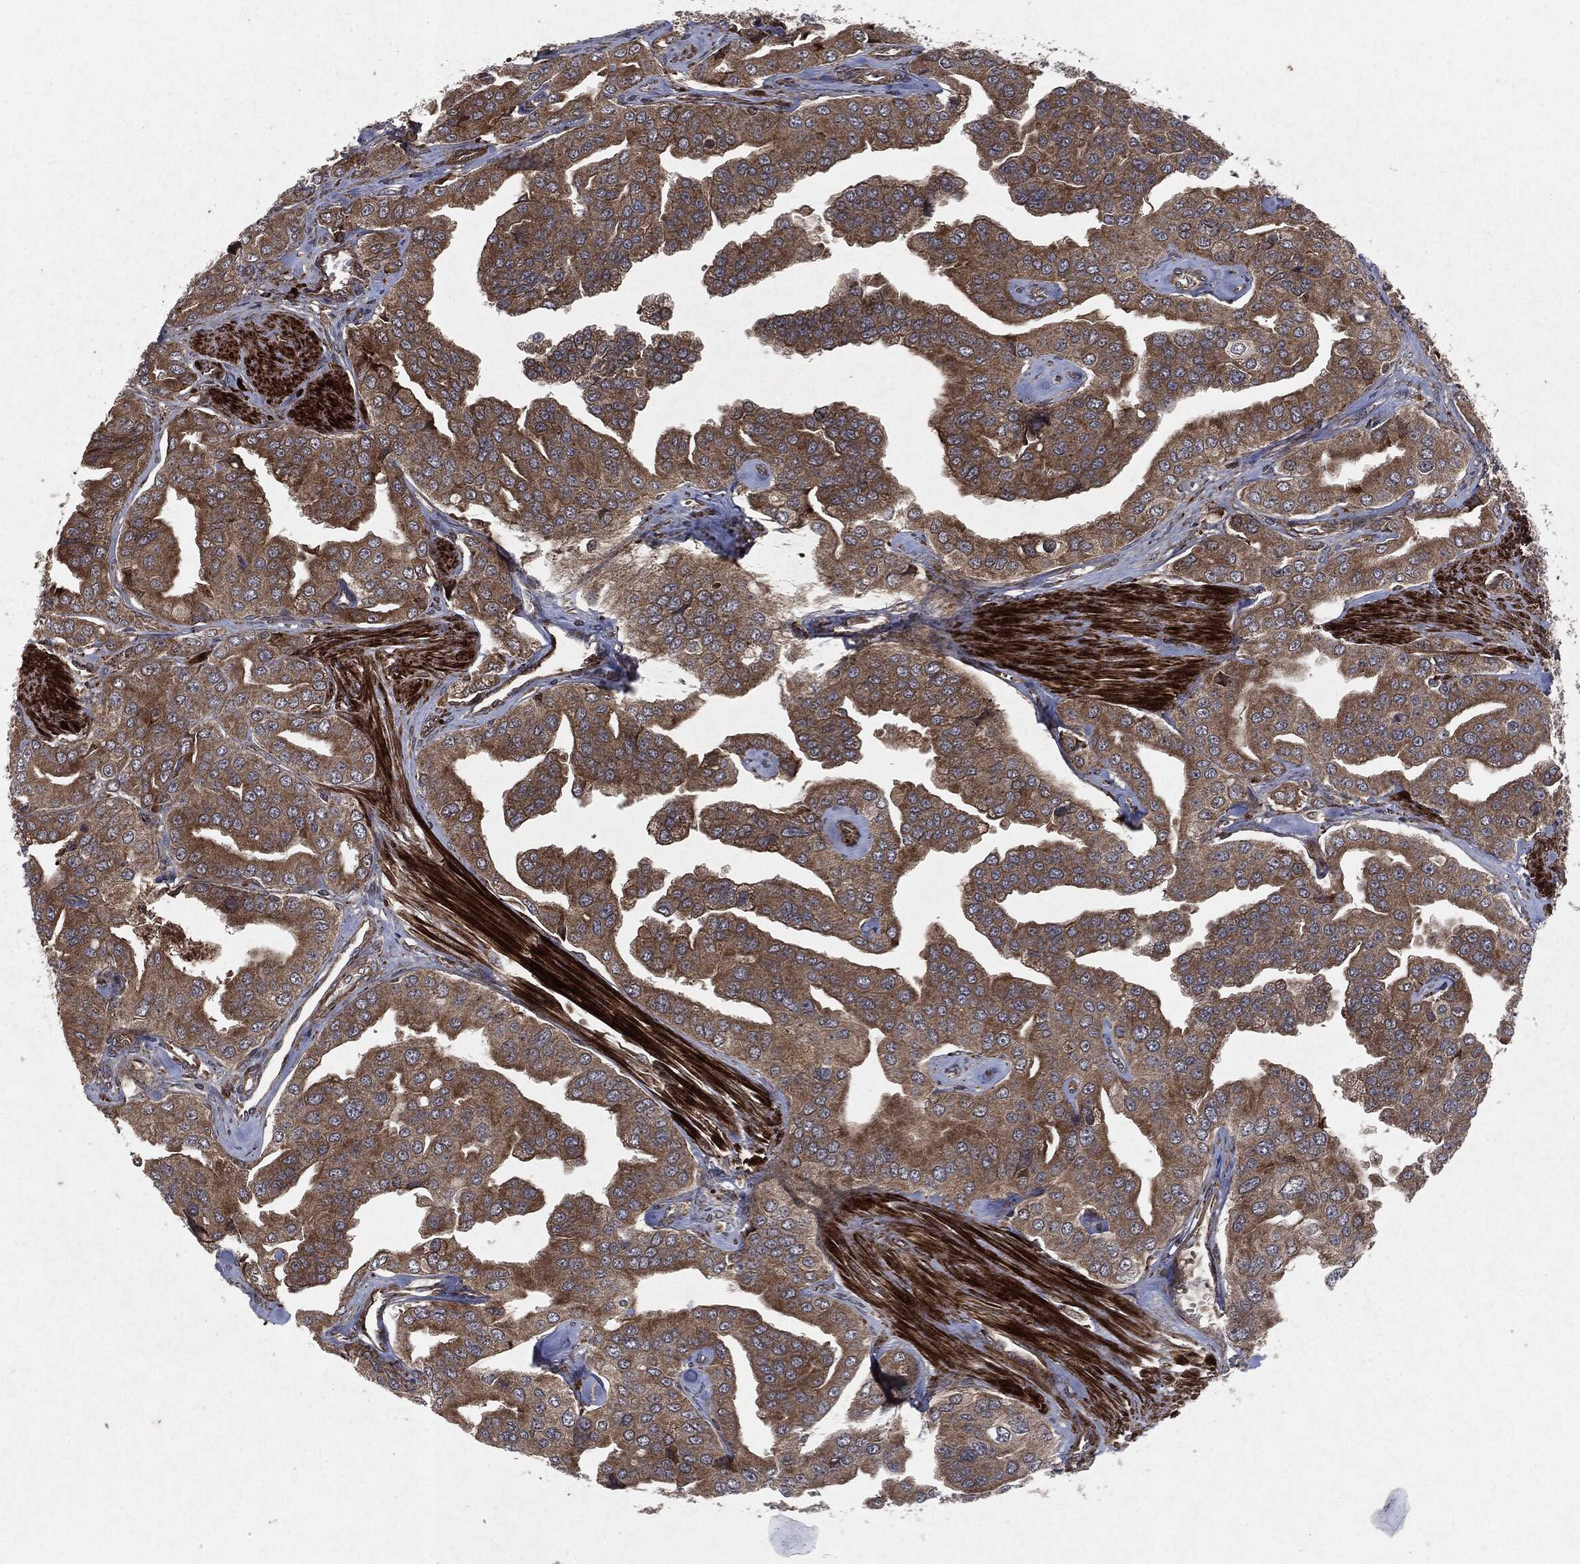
{"staining": {"intensity": "moderate", "quantity": ">75%", "location": "cytoplasmic/membranous"}, "tissue": "prostate cancer", "cell_type": "Tumor cells", "image_type": "cancer", "snomed": [{"axis": "morphology", "description": "Adenocarcinoma, NOS"}, {"axis": "topography", "description": "Prostate and seminal vesicle, NOS"}, {"axis": "topography", "description": "Prostate"}], "caption": "An IHC micrograph of tumor tissue is shown. Protein staining in brown shows moderate cytoplasmic/membranous positivity in prostate cancer (adenocarcinoma) within tumor cells.", "gene": "RAF1", "patient": {"sex": "male", "age": 69}}